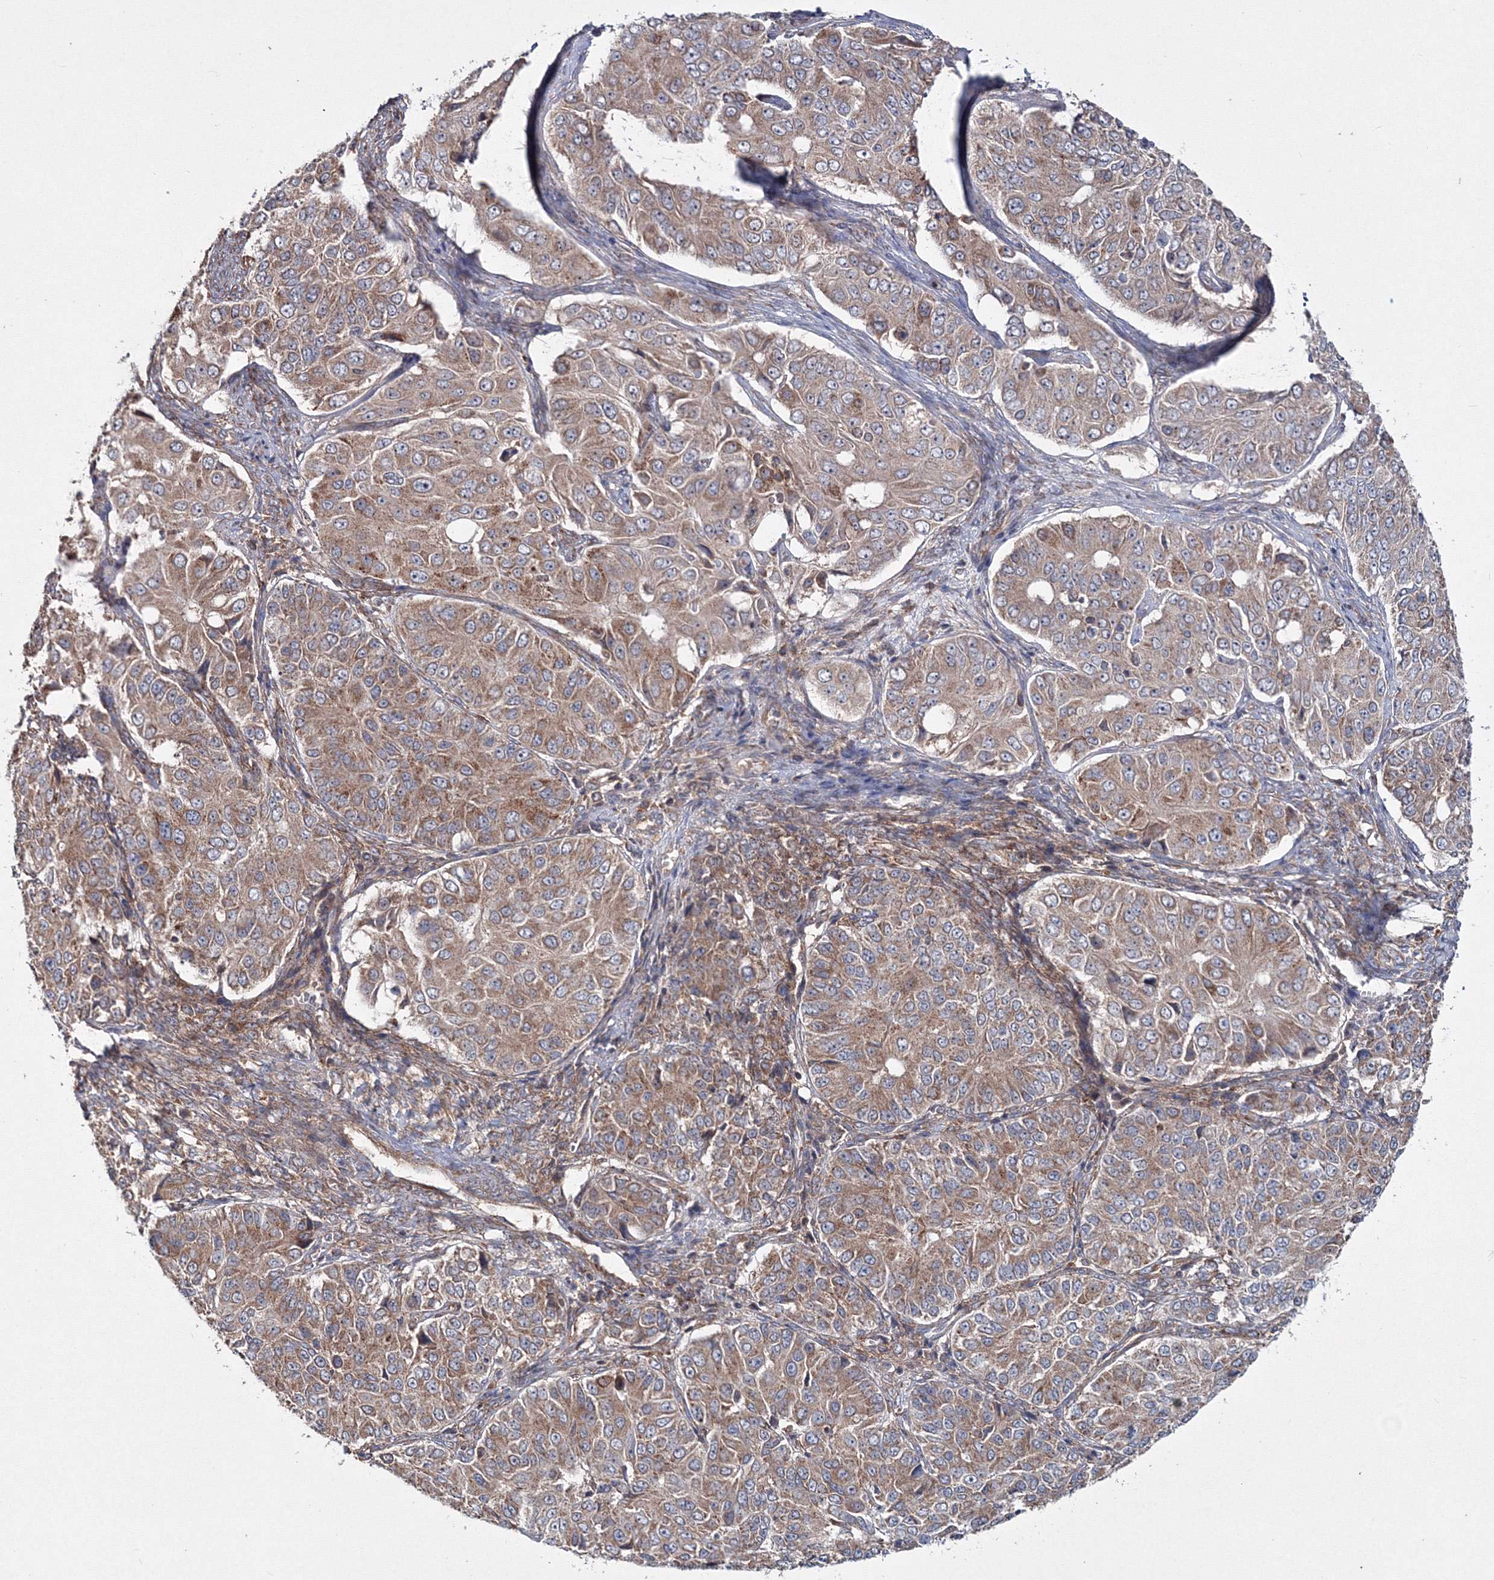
{"staining": {"intensity": "moderate", "quantity": ">75%", "location": "cytoplasmic/membranous"}, "tissue": "ovarian cancer", "cell_type": "Tumor cells", "image_type": "cancer", "snomed": [{"axis": "morphology", "description": "Carcinoma, endometroid"}, {"axis": "topography", "description": "Ovary"}], "caption": "DAB (3,3'-diaminobenzidine) immunohistochemical staining of human ovarian endometroid carcinoma displays moderate cytoplasmic/membranous protein positivity in approximately >75% of tumor cells.", "gene": "PEX13", "patient": {"sex": "female", "age": 51}}